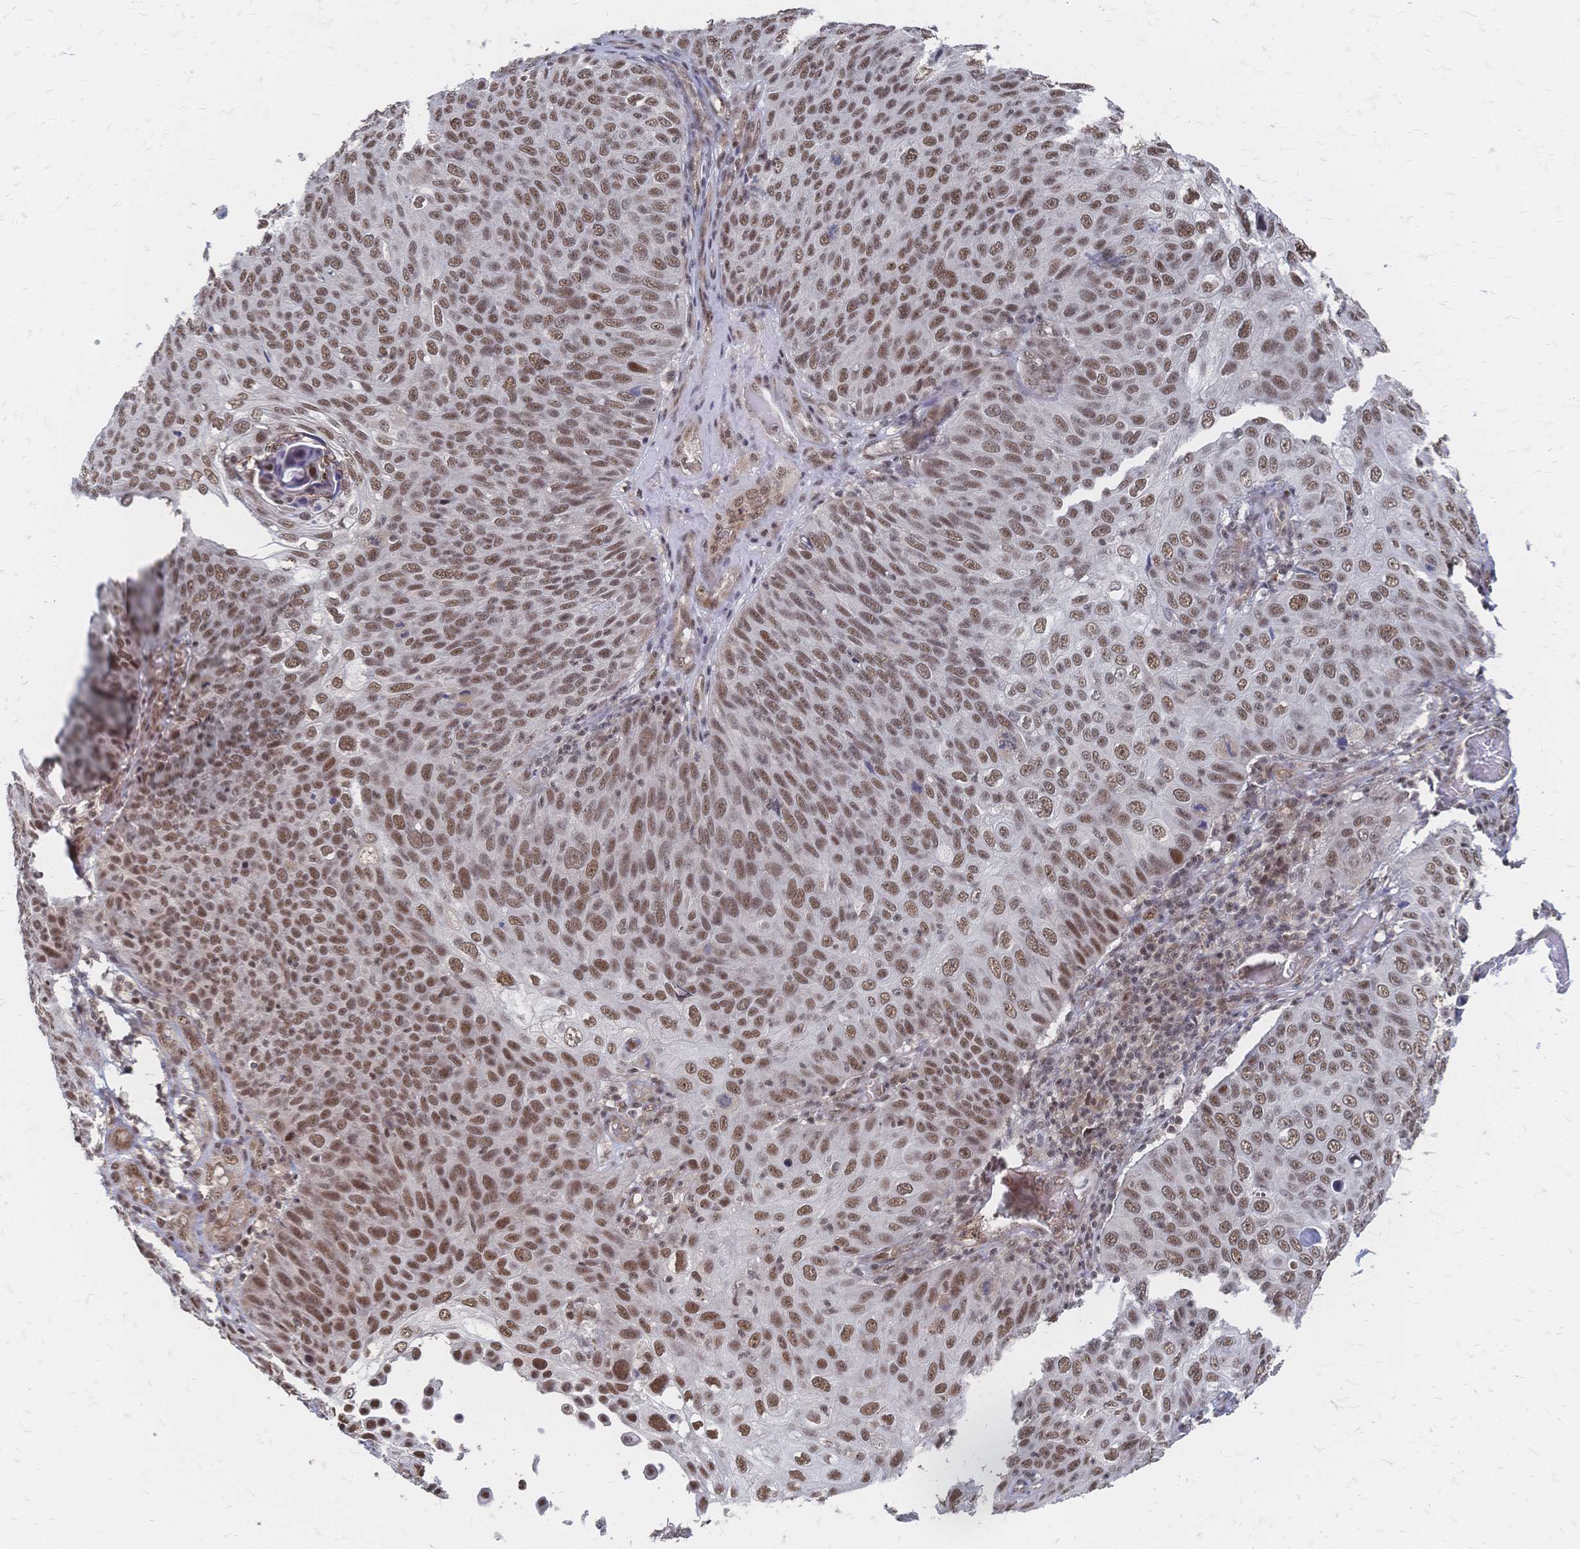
{"staining": {"intensity": "moderate", "quantity": ">75%", "location": "nuclear"}, "tissue": "skin cancer", "cell_type": "Tumor cells", "image_type": "cancer", "snomed": [{"axis": "morphology", "description": "Squamous cell carcinoma, NOS"}, {"axis": "topography", "description": "Skin"}], "caption": "A brown stain highlights moderate nuclear positivity of a protein in human skin cancer (squamous cell carcinoma) tumor cells.", "gene": "NELFA", "patient": {"sex": "male", "age": 87}}